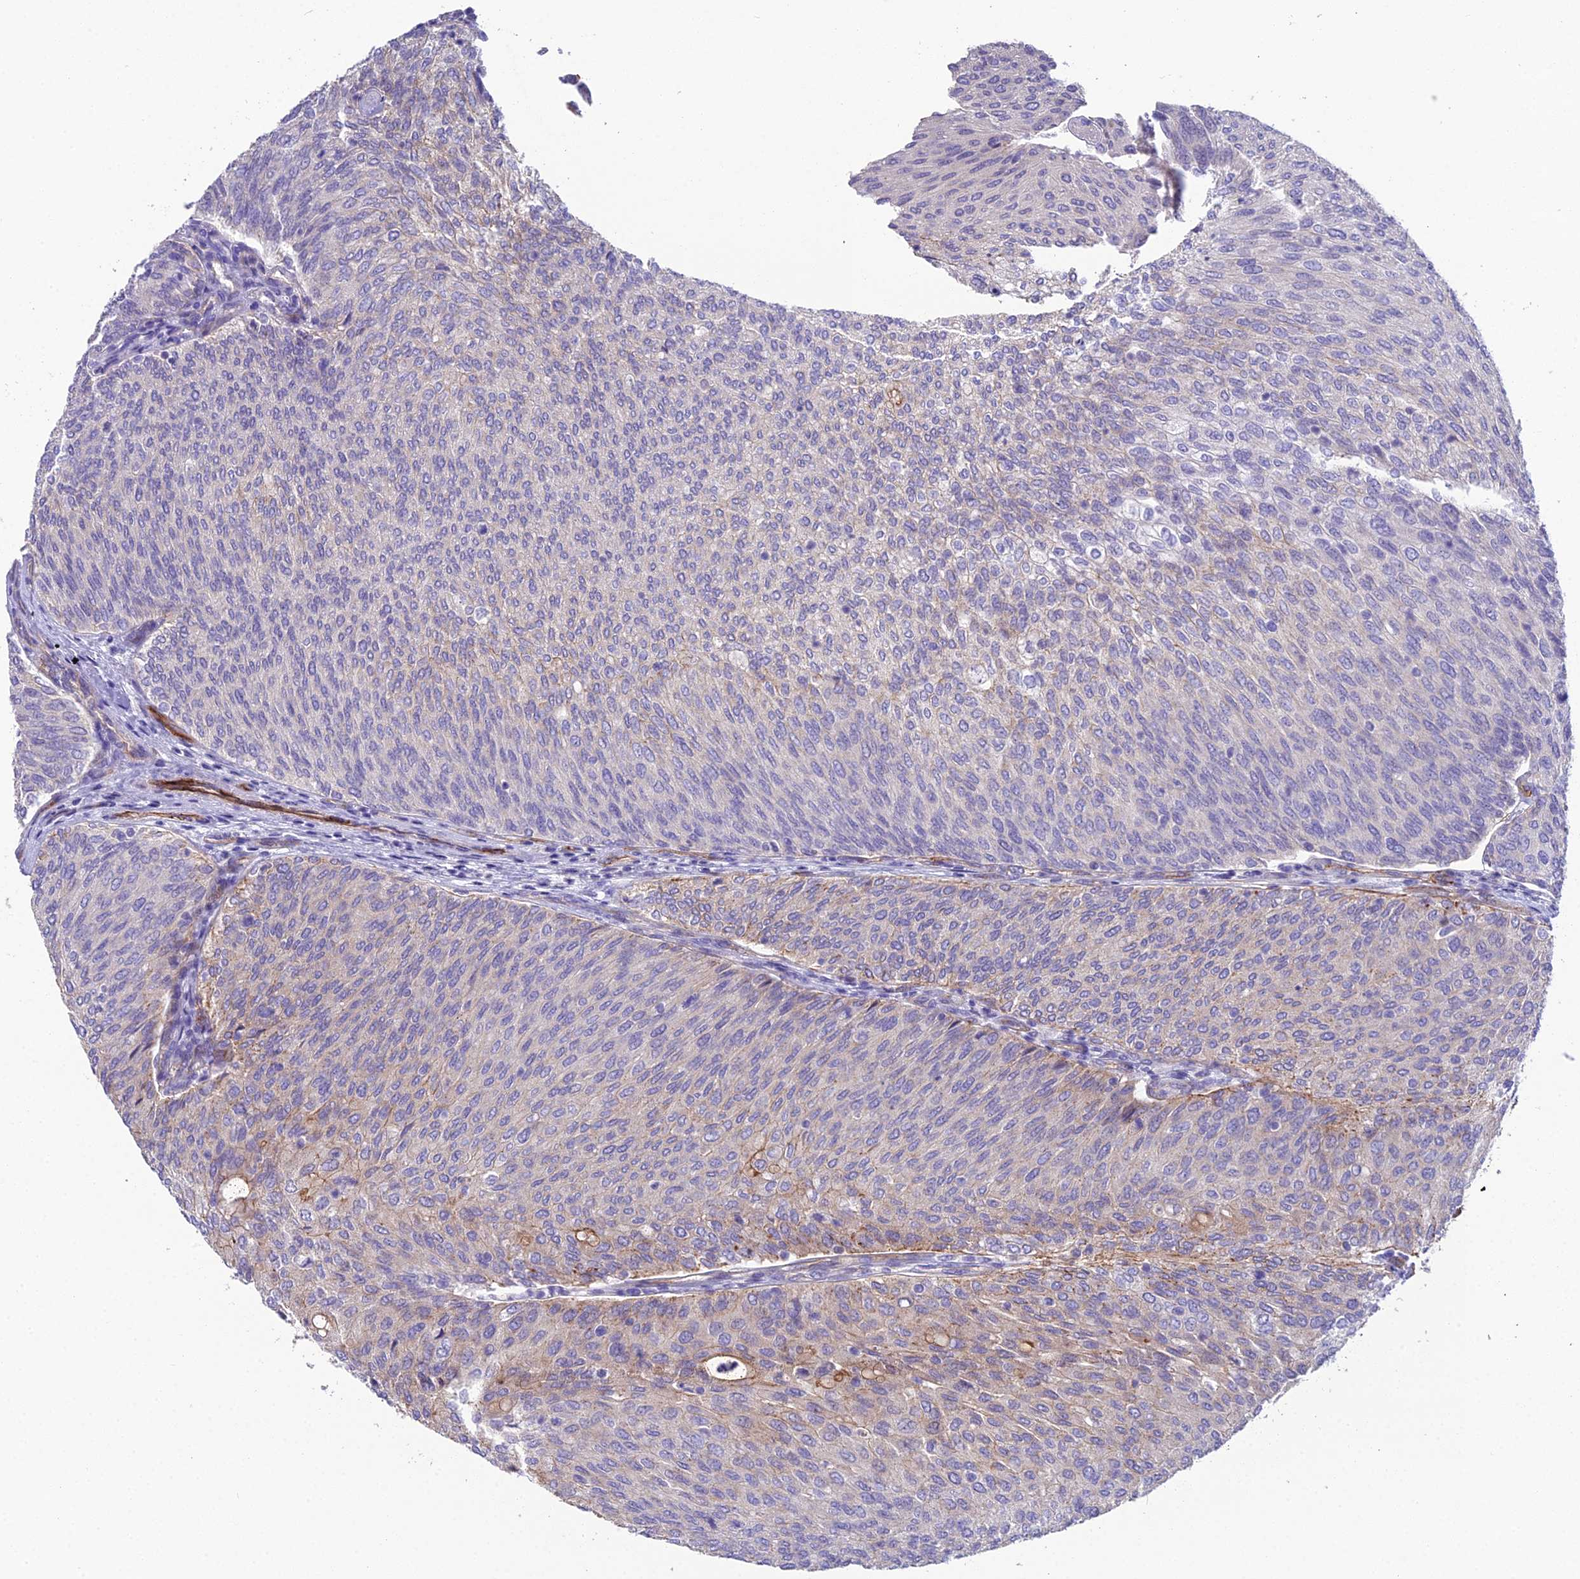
{"staining": {"intensity": "weak", "quantity": "<25%", "location": "cytoplasmic/membranous"}, "tissue": "urothelial cancer", "cell_type": "Tumor cells", "image_type": "cancer", "snomed": [{"axis": "morphology", "description": "Urothelial carcinoma, Low grade"}, {"axis": "topography", "description": "Urinary bladder"}], "caption": "Tumor cells show no significant protein staining in urothelial cancer.", "gene": "CFAP47", "patient": {"sex": "female", "age": 79}}